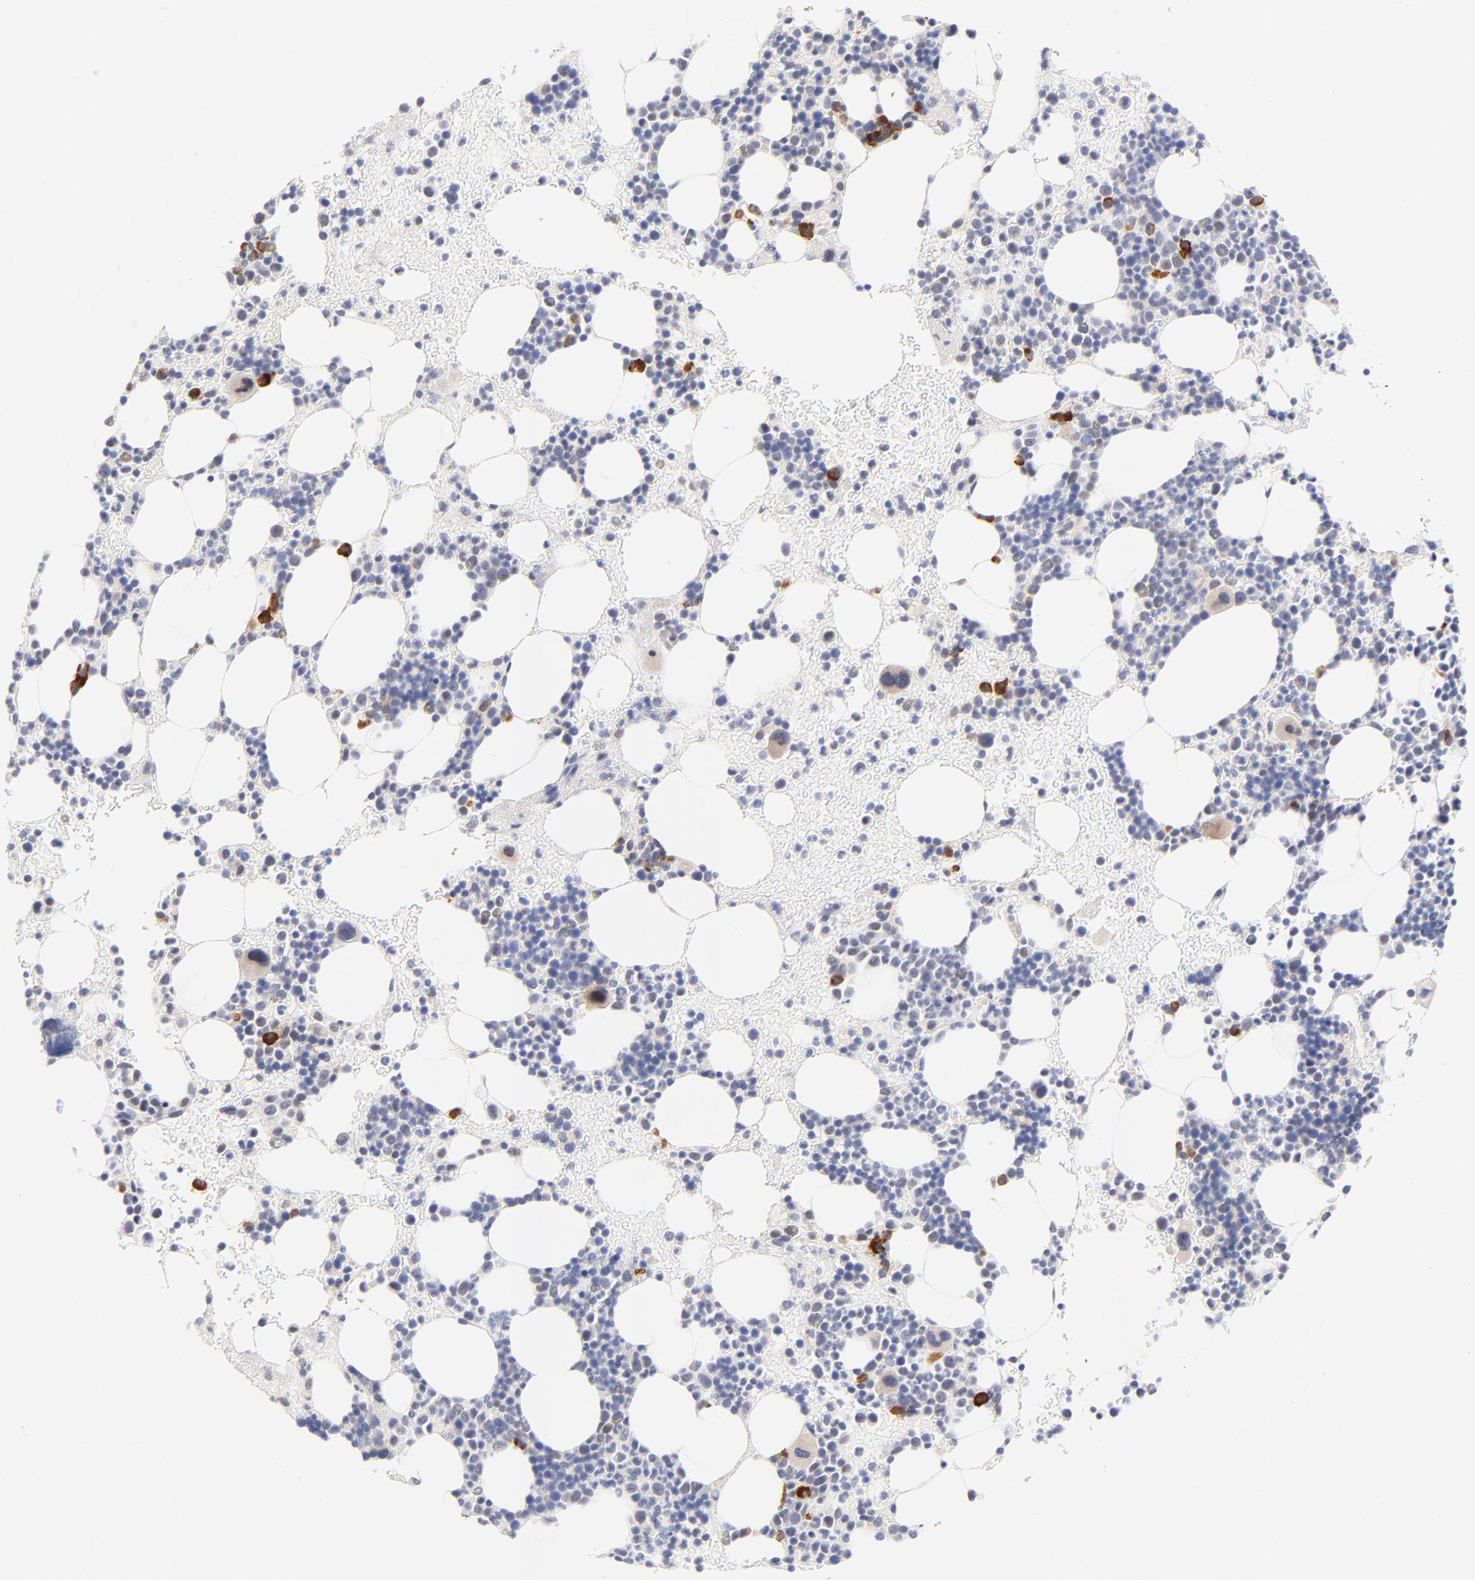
{"staining": {"intensity": "strong", "quantity": "<25%", "location": "cytoplasmic/membranous"}, "tissue": "bone marrow", "cell_type": "Hematopoietic cells", "image_type": "normal", "snomed": [{"axis": "morphology", "description": "Normal tissue, NOS"}, {"axis": "topography", "description": "Bone marrow"}], "caption": "This is a micrograph of IHC staining of benign bone marrow, which shows strong expression in the cytoplasmic/membranous of hematopoietic cells.", "gene": "AFF2", "patient": {"sex": "male", "age": 17}}